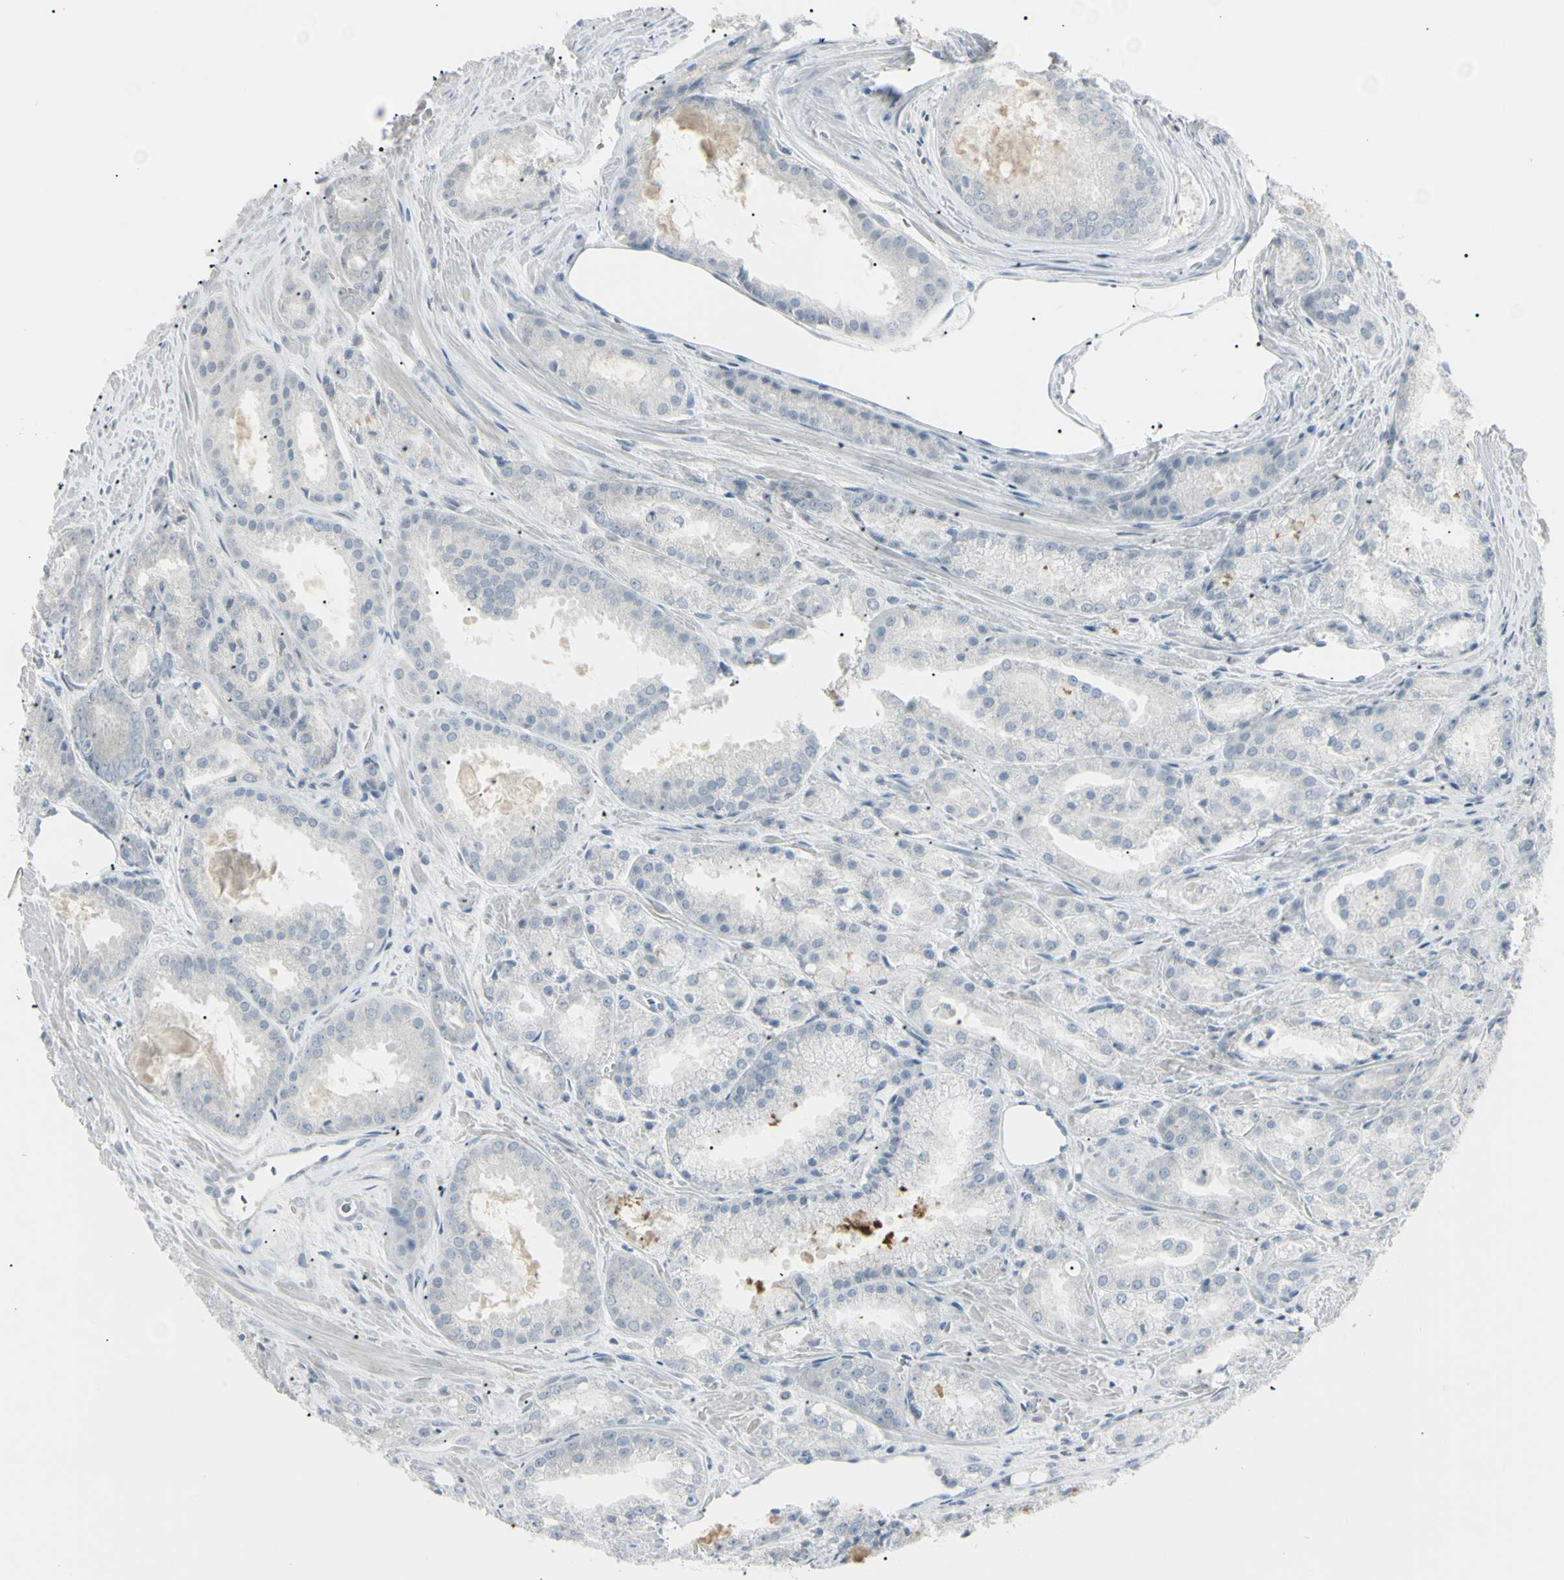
{"staining": {"intensity": "negative", "quantity": "none", "location": "none"}, "tissue": "prostate cancer", "cell_type": "Tumor cells", "image_type": "cancer", "snomed": [{"axis": "morphology", "description": "Adenocarcinoma, Low grade"}, {"axis": "topography", "description": "Prostate"}], "caption": "This is a photomicrograph of IHC staining of adenocarcinoma (low-grade) (prostate), which shows no expression in tumor cells.", "gene": "PIP", "patient": {"sex": "male", "age": 64}}